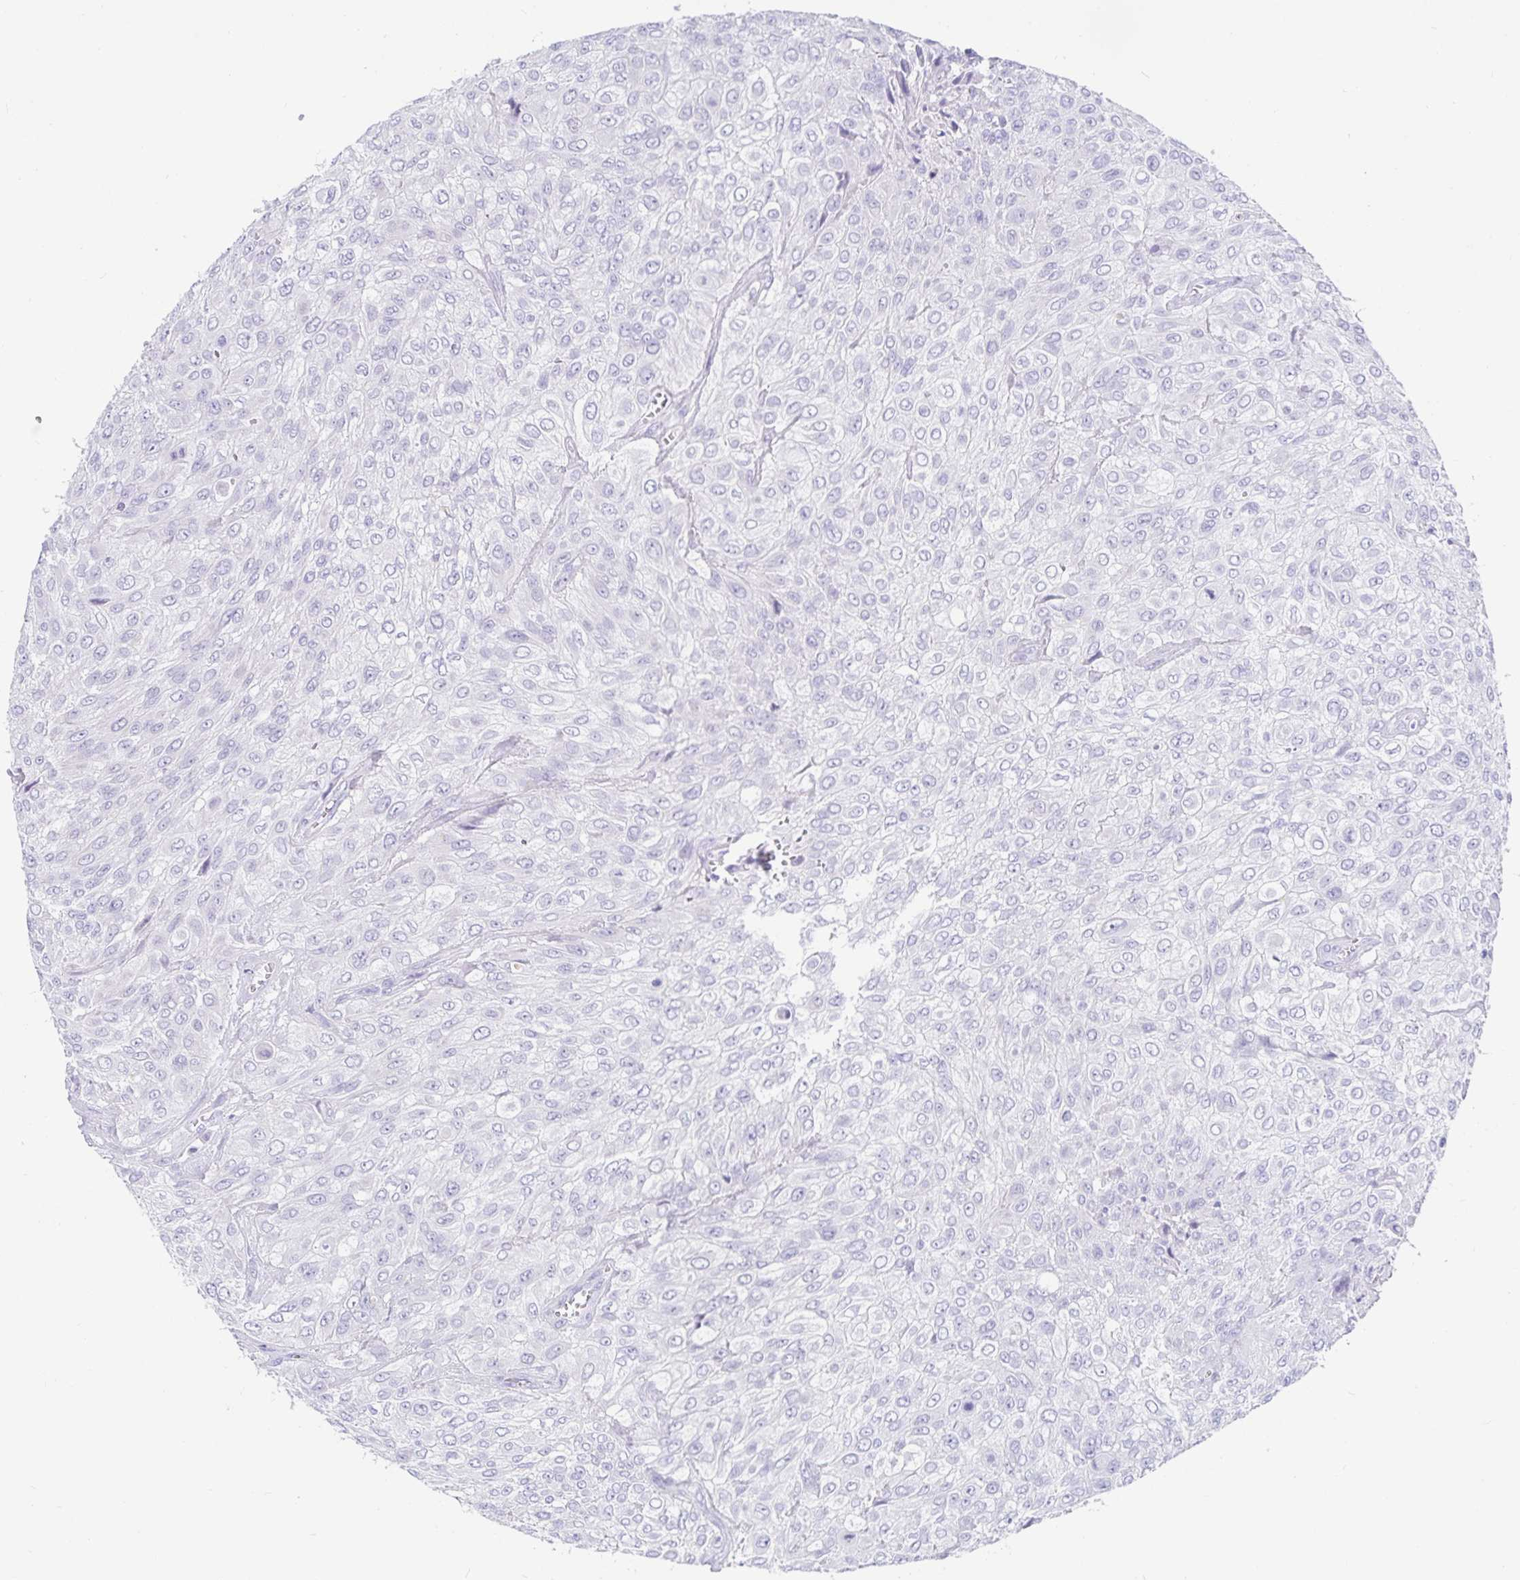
{"staining": {"intensity": "negative", "quantity": "none", "location": "none"}, "tissue": "urothelial cancer", "cell_type": "Tumor cells", "image_type": "cancer", "snomed": [{"axis": "morphology", "description": "Urothelial carcinoma, High grade"}, {"axis": "topography", "description": "Urinary bladder"}], "caption": "DAB immunohistochemical staining of human urothelial cancer demonstrates no significant staining in tumor cells. Nuclei are stained in blue.", "gene": "ZPBP2", "patient": {"sex": "male", "age": 57}}